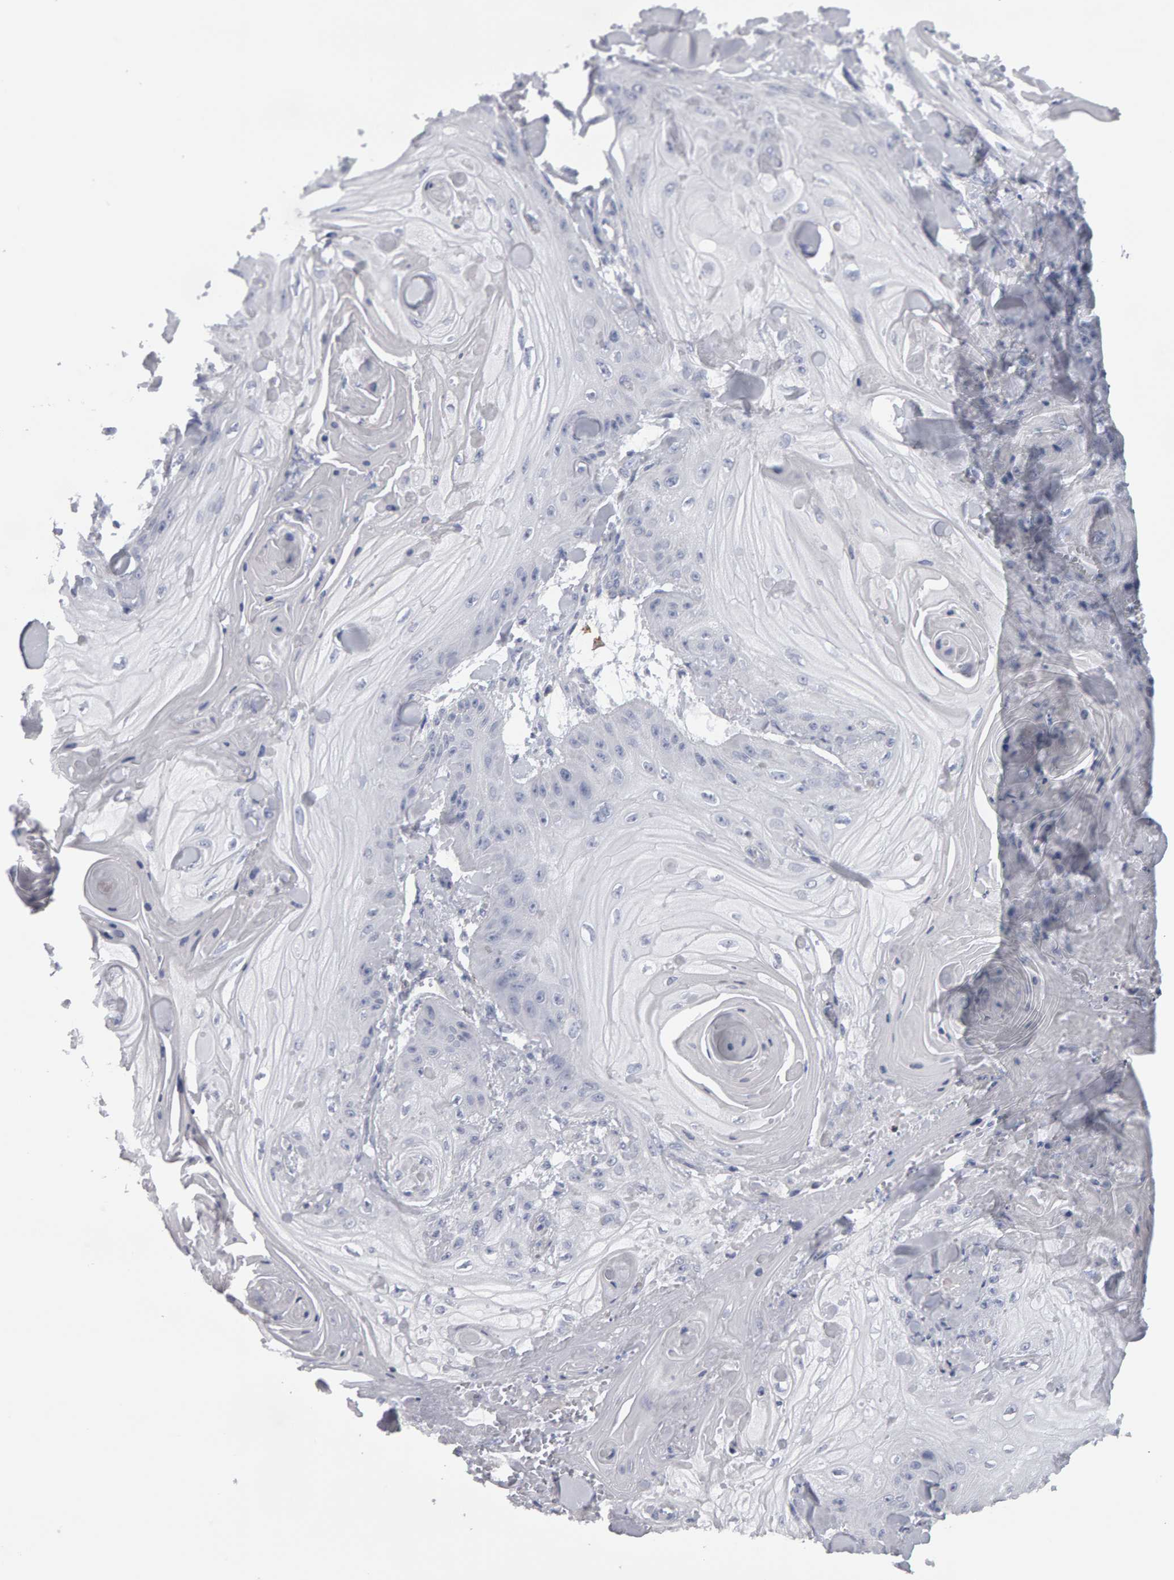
{"staining": {"intensity": "negative", "quantity": "none", "location": "none"}, "tissue": "skin cancer", "cell_type": "Tumor cells", "image_type": "cancer", "snomed": [{"axis": "morphology", "description": "Squamous cell carcinoma, NOS"}, {"axis": "topography", "description": "Skin"}], "caption": "The histopathology image demonstrates no staining of tumor cells in skin cancer (squamous cell carcinoma). Nuclei are stained in blue.", "gene": "CD38", "patient": {"sex": "male", "age": 74}}